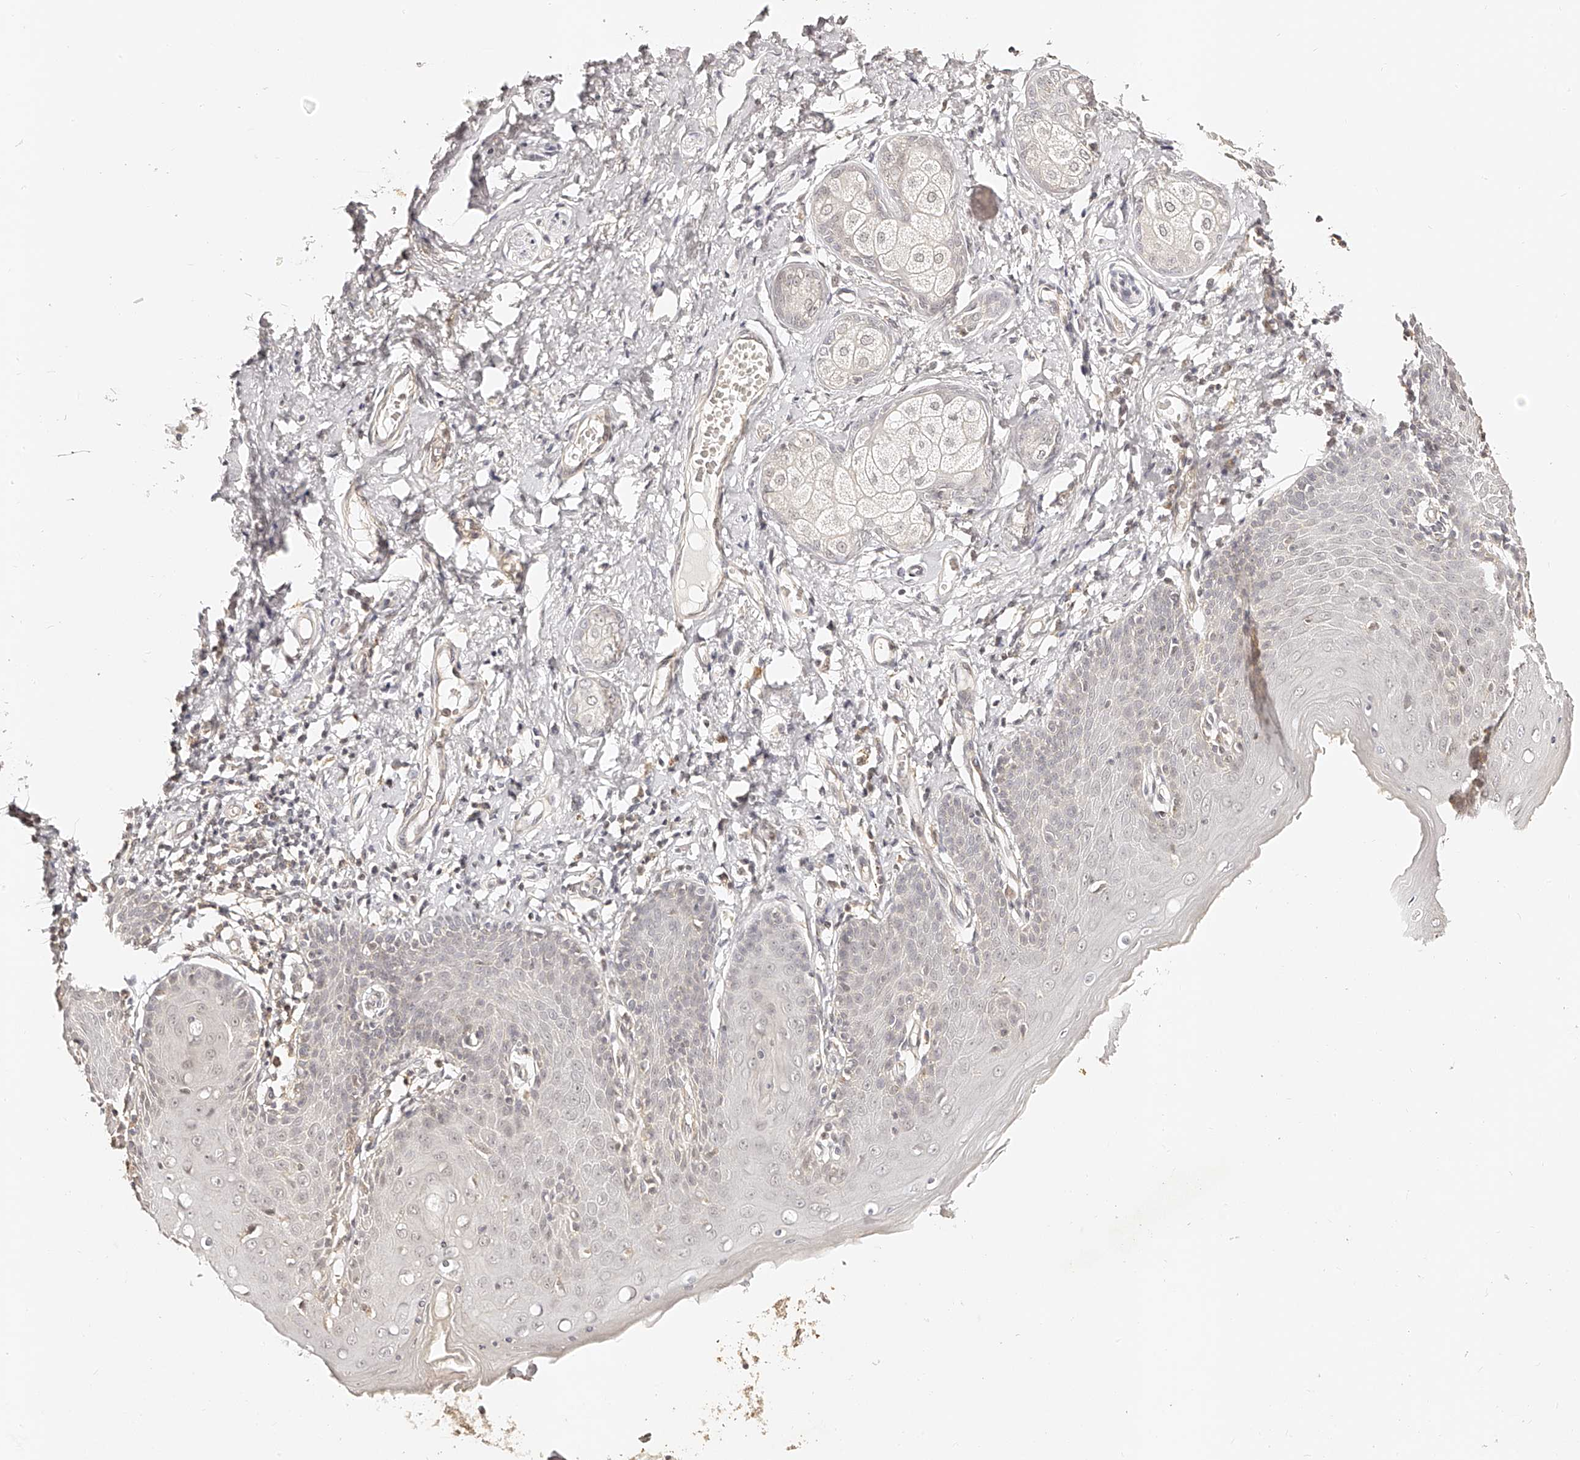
{"staining": {"intensity": "negative", "quantity": "none", "location": "none"}, "tissue": "skin", "cell_type": "Epidermal cells", "image_type": "normal", "snomed": [{"axis": "morphology", "description": "Normal tissue, NOS"}, {"axis": "topography", "description": "Vulva"}], "caption": "Immunohistochemistry histopathology image of normal skin: skin stained with DAB (3,3'-diaminobenzidine) shows no significant protein expression in epidermal cells.", "gene": "ZNF789", "patient": {"sex": "female", "age": 66}}